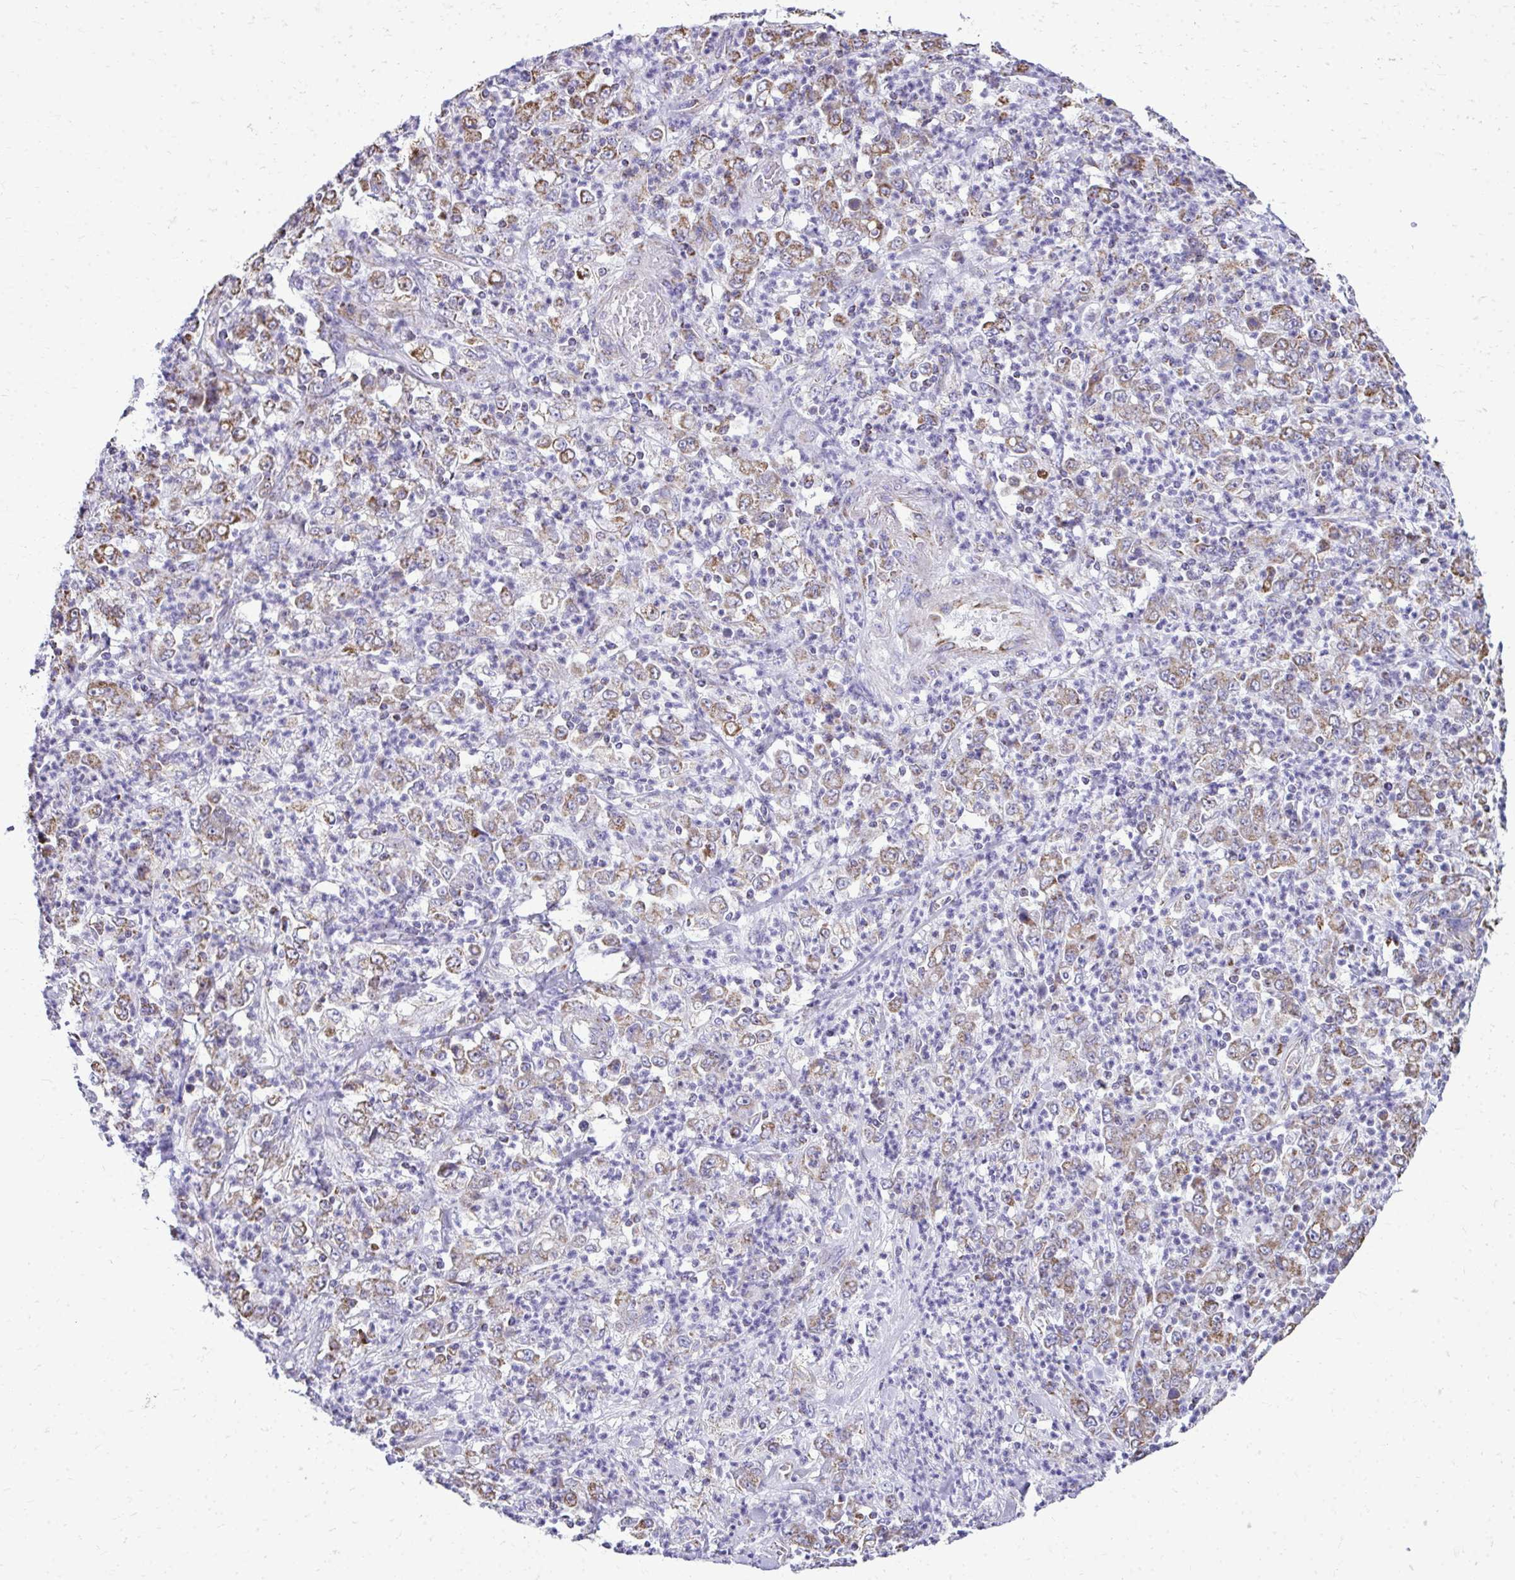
{"staining": {"intensity": "weak", "quantity": "25%-75%", "location": "cytoplasmic/membranous"}, "tissue": "stomach cancer", "cell_type": "Tumor cells", "image_type": "cancer", "snomed": [{"axis": "morphology", "description": "Adenocarcinoma, NOS"}, {"axis": "topography", "description": "Stomach, lower"}], "caption": "Stomach cancer (adenocarcinoma) was stained to show a protein in brown. There is low levels of weak cytoplasmic/membranous staining in about 25%-75% of tumor cells. (Brightfield microscopy of DAB IHC at high magnification).", "gene": "MPZL2", "patient": {"sex": "female", "age": 71}}